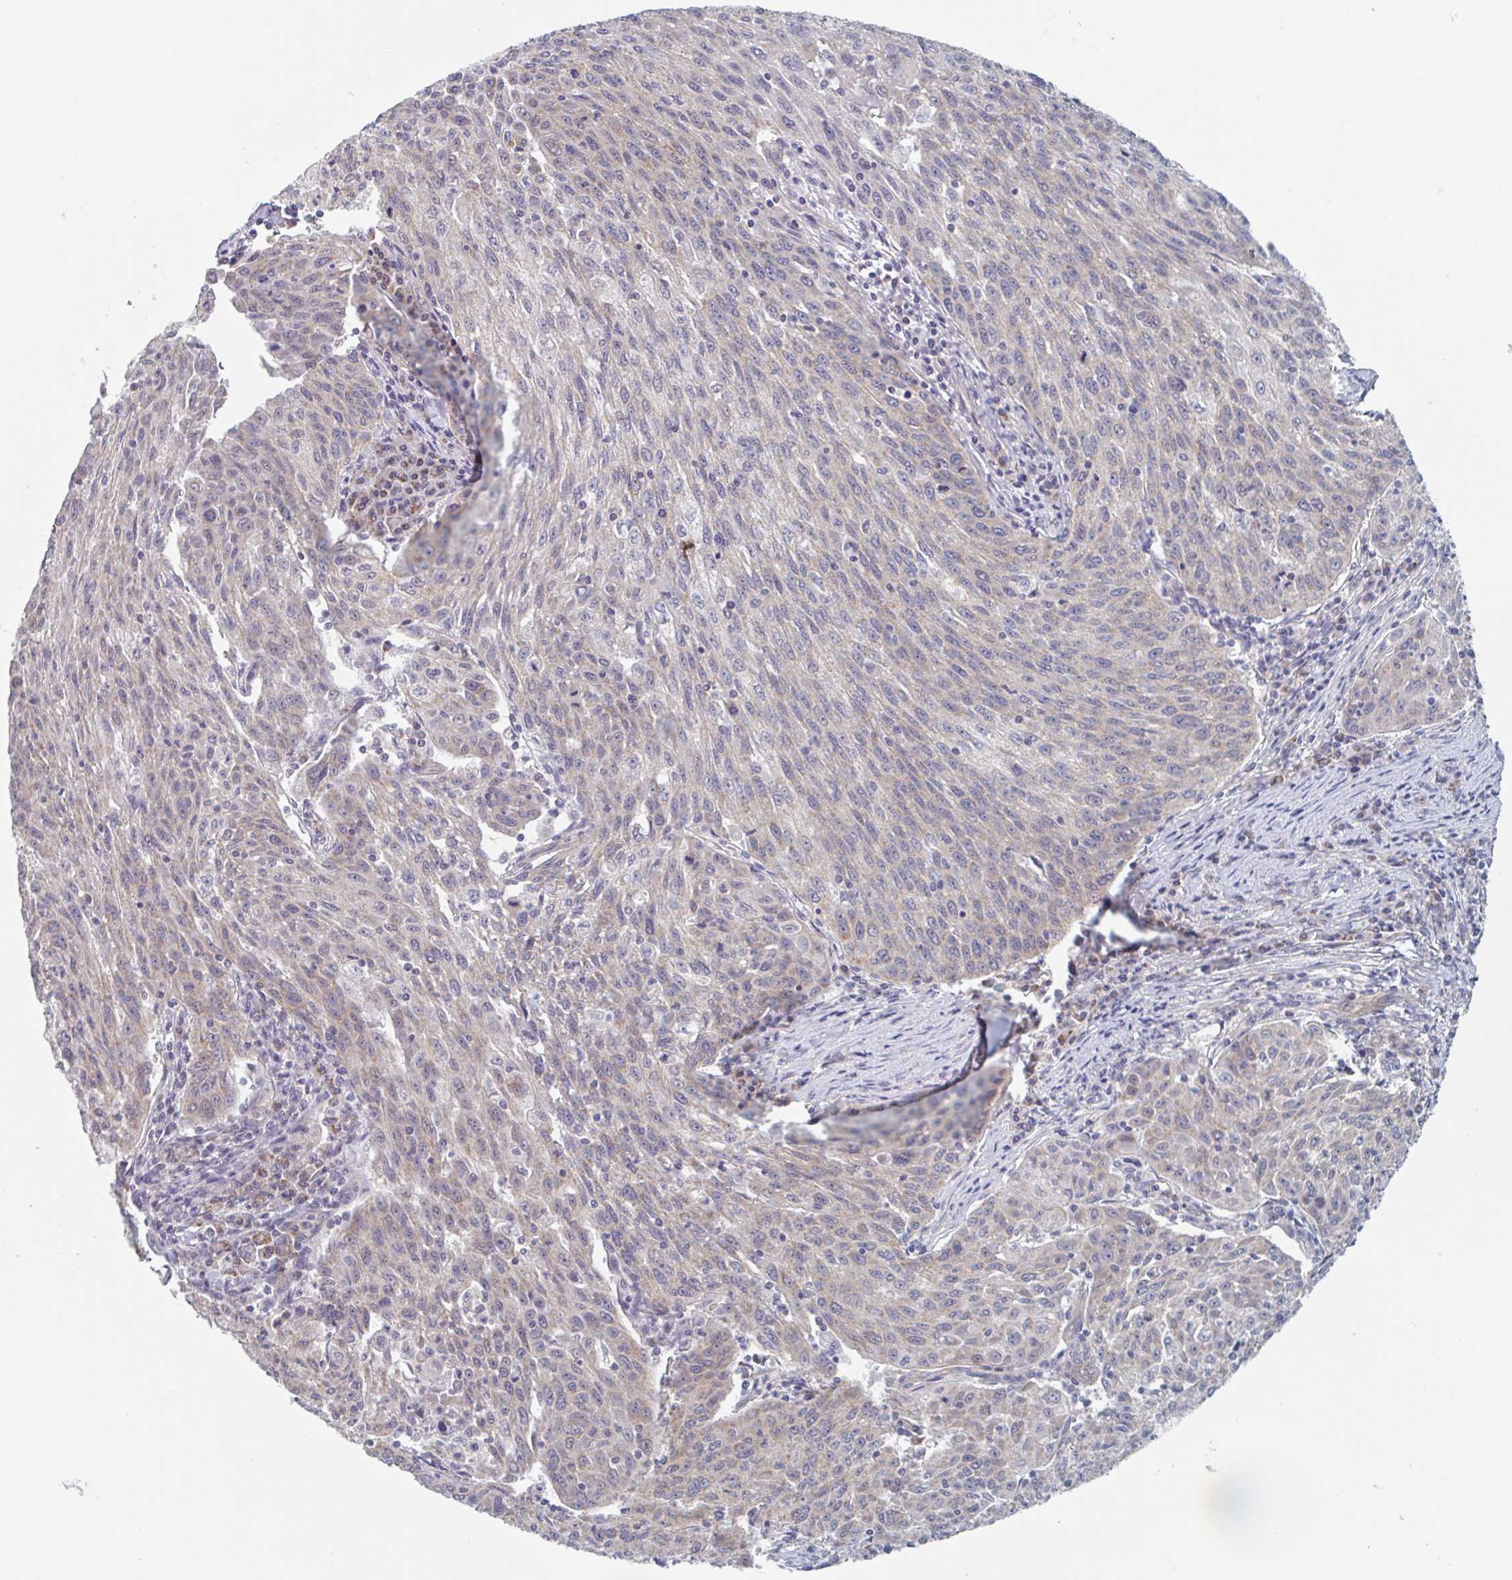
{"staining": {"intensity": "weak", "quantity": "25%-75%", "location": "cytoplasmic/membranous"}, "tissue": "lung cancer", "cell_type": "Tumor cells", "image_type": "cancer", "snomed": [{"axis": "morphology", "description": "Squamous cell carcinoma, NOS"}, {"axis": "morphology", "description": "Squamous cell carcinoma, metastatic, NOS"}, {"axis": "topography", "description": "Bronchus"}, {"axis": "topography", "description": "Lung"}], "caption": "Weak cytoplasmic/membranous staining for a protein is identified in approximately 25%-75% of tumor cells of lung cancer using immunohistochemistry (IHC).", "gene": "SURF1", "patient": {"sex": "male", "age": 62}}